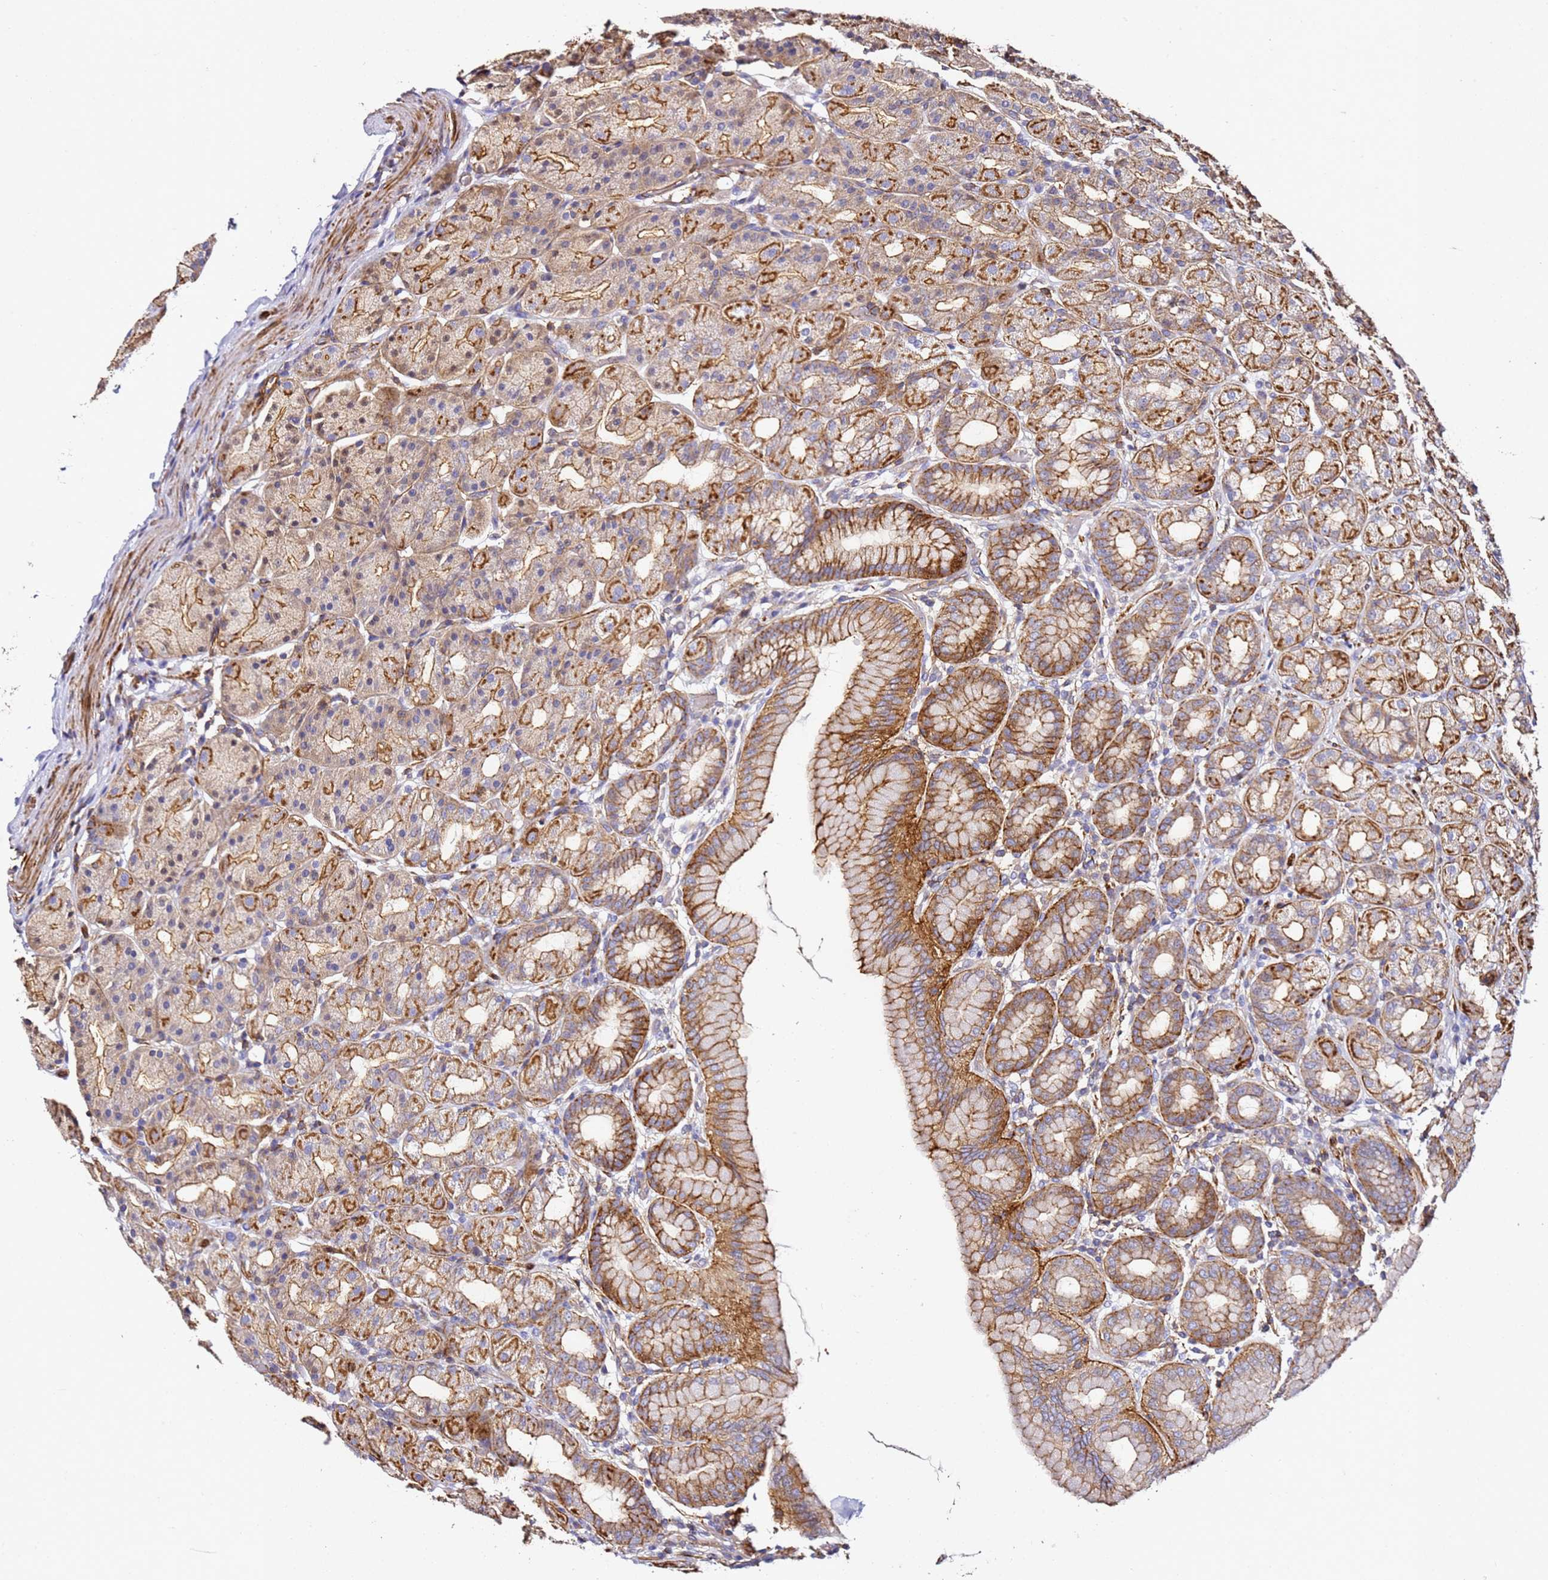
{"staining": {"intensity": "moderate", "quantity": ">75%", "location": "cytoplasmic/membranous"}, "tissue": "stomach", "cell_type": "Glandular cells", "image_type": "normal", "snomed": [{"axis": "morphology", "description": "Normal tissue, NOS"}, {"axis": "topography", "description": "Stomach, upper"}], "caption": "Unremarkable stomach reveals moderate cytoplasmic/membranous expression in approximately >75% of glandular cells, visualized by immunohistochemistry. (DAB (3,3'-diaminobenzidine) IHC, brown staining for protein, blue staining for nuclei).", "gene": "ZNF671", "patient": {"sex": "male", "age": 68}}